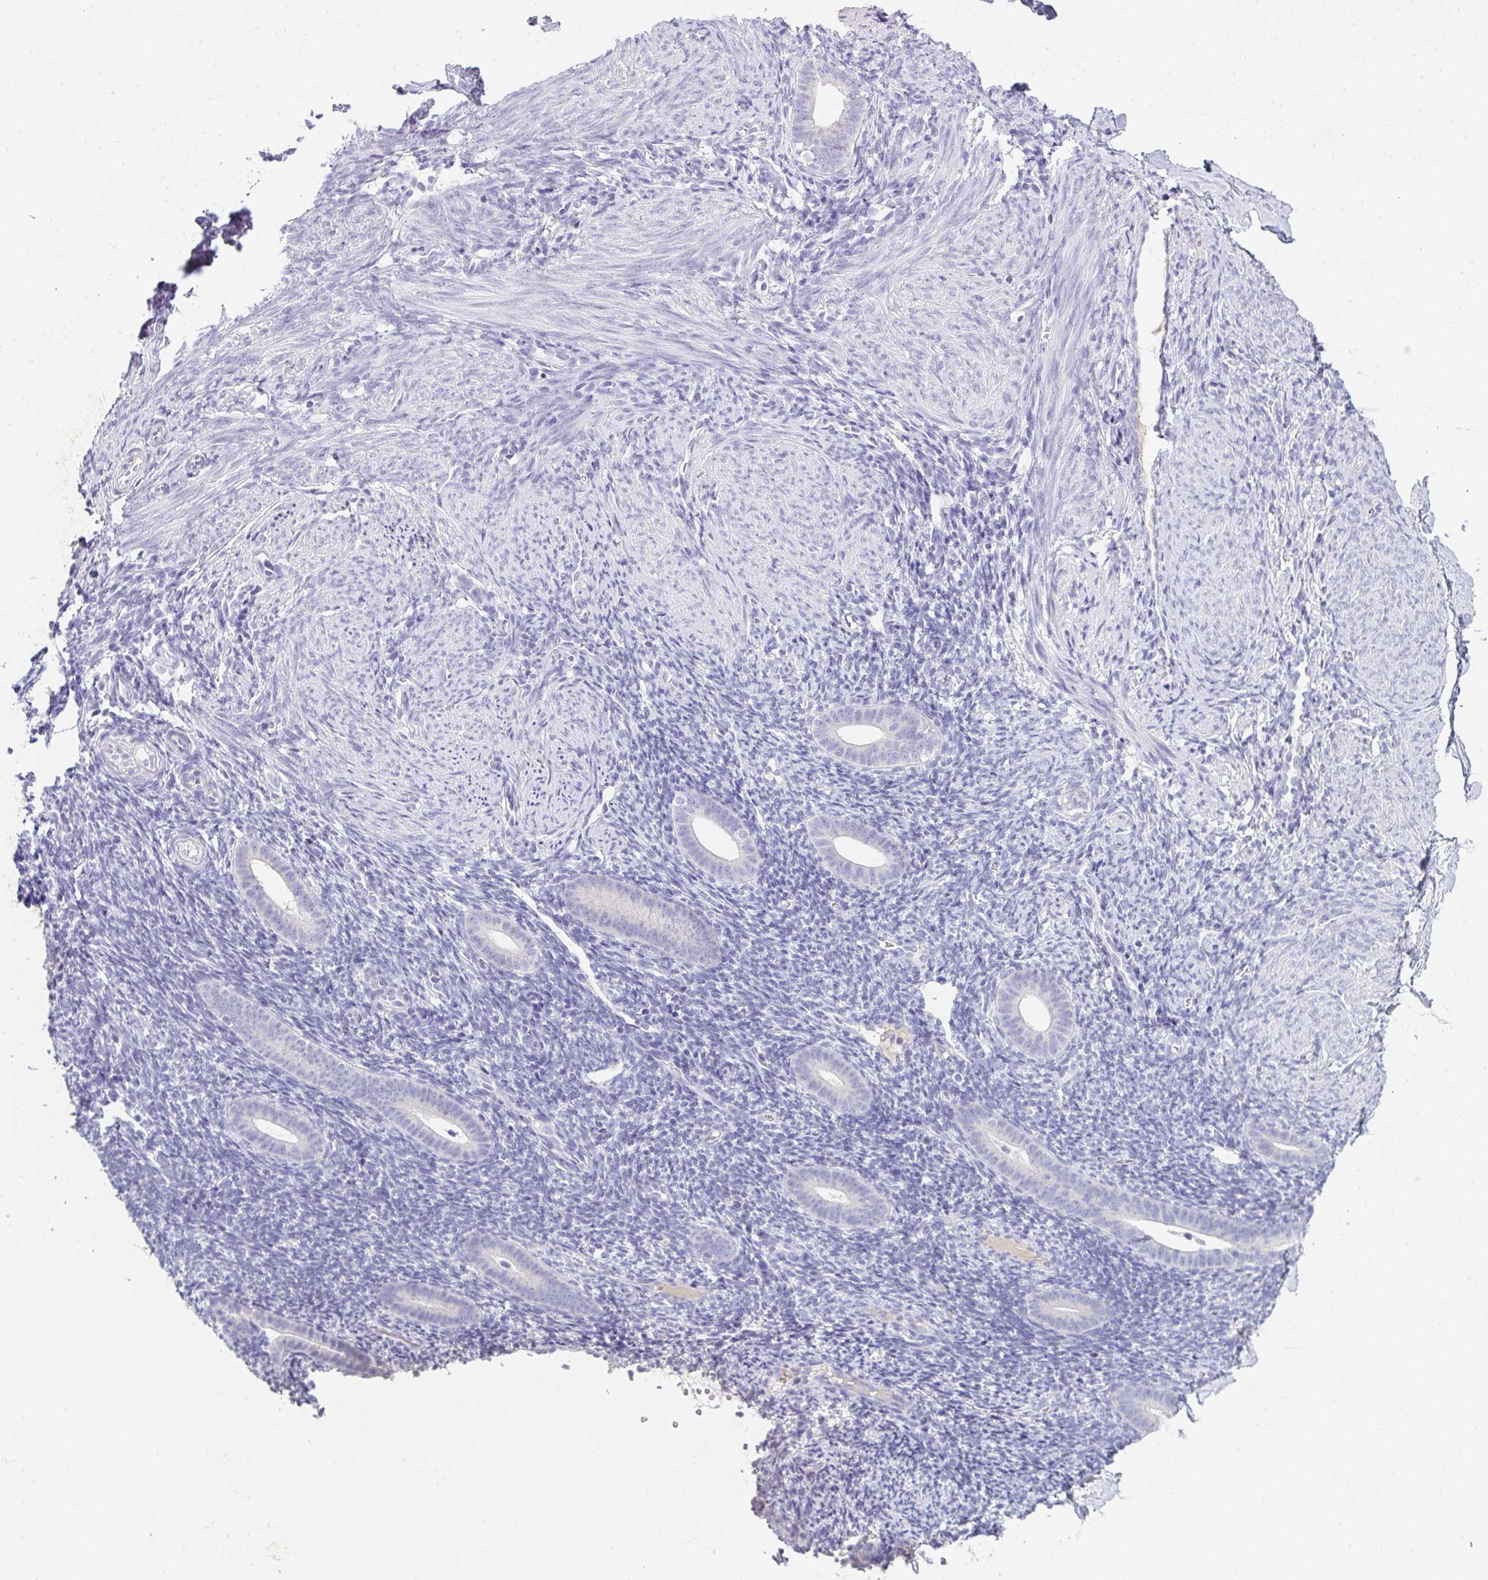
{"staining": {"intensity": "moderate", "quantity": "<25%", "location": "cytoplasmic/membranous"}, "tissue": "endometrium", "cell_type": "Cells in endometrial stroma", "image_type": "normal", "snomed": [{"axis": "morphology", "description": "Normal tissue, NOS"}, {"axis": "topography", "description": "Endometrium"}], "caption": "This is an image of IHC staining of unremarkable endometrium, which shows moderate expression in the cytoplasmic/membranous of cells in endometrial stroma.", "gene": "COX7B", "patient": {"sex": "female", "age": 39}}